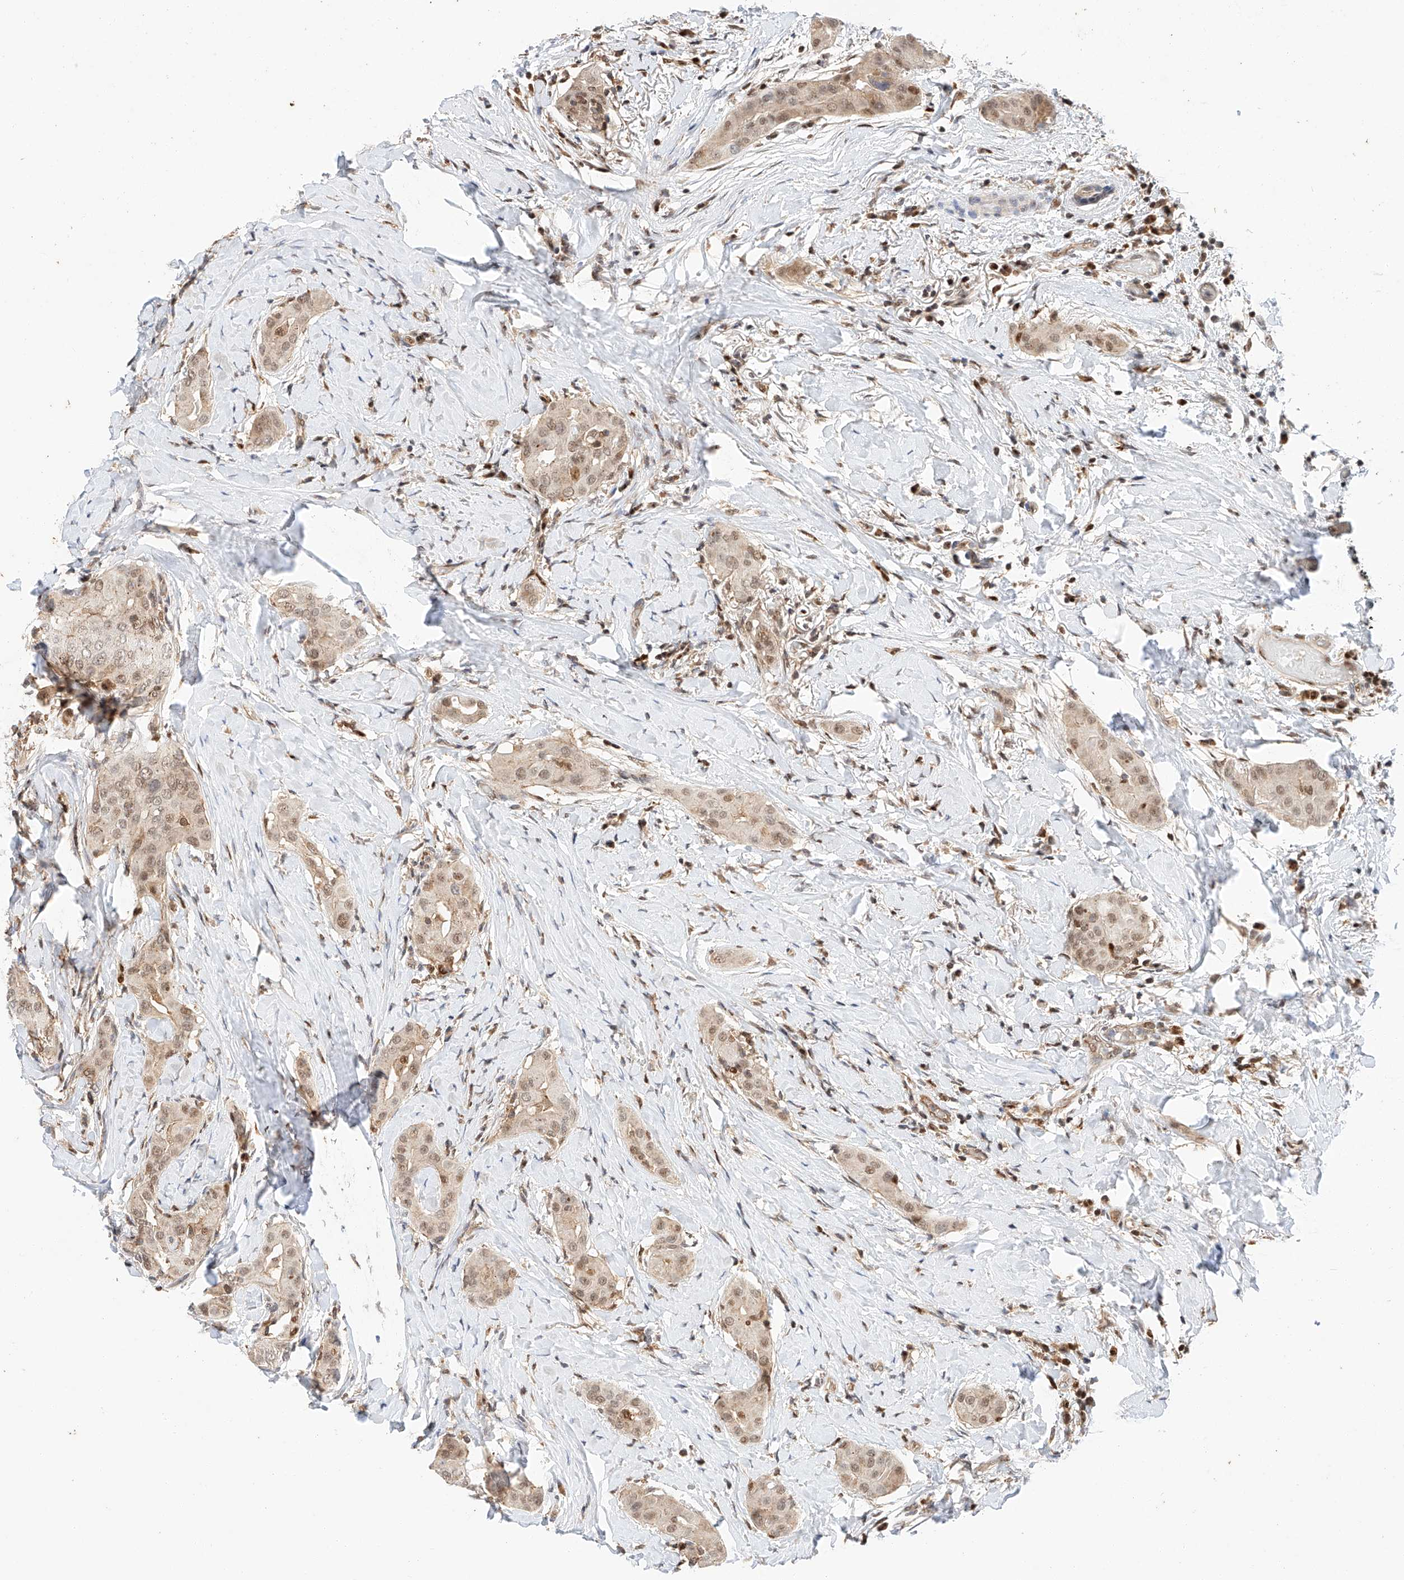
{"staining": {"intensity": "moderate", "quantity": "25%-75%", "location": "nuclear"}, "tissue": "thyroid cancer", "cell_type": "Tumor cells", "image_type": "cancer", "snomed": [{"axis": "morphology", "description": "Papillary adenocarcinoma, NOS"}, {"axis": "topography", "description": "Thyroid gland"}], "caption": "A brown stain labels moderate nuclear positivity of a protein in thyroid cancer (papillary adenocarcinoma) tumor cells.", "gene": "HDAC9", "patient": {"sex": "male", "age": 33}}